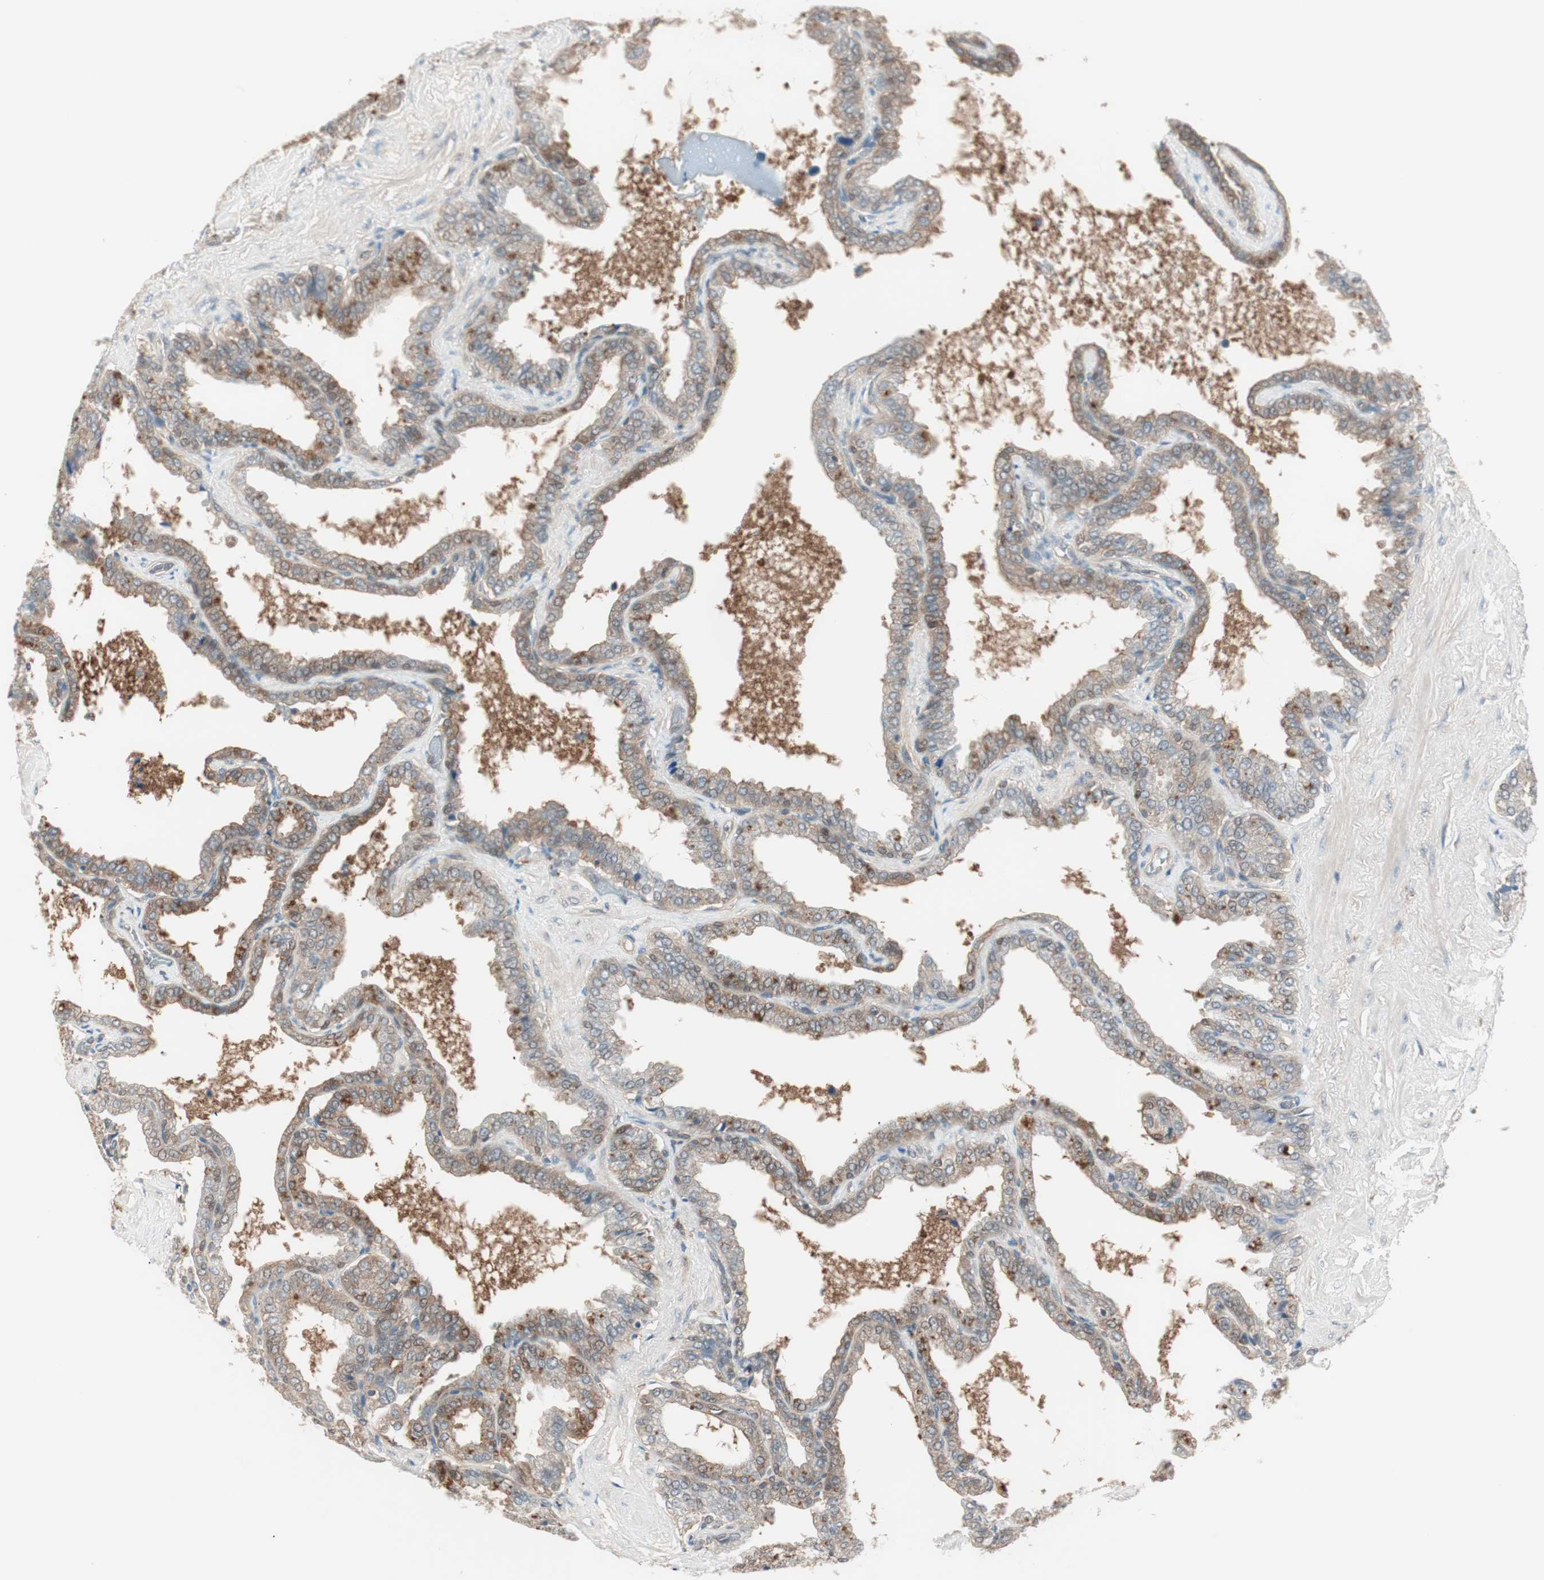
{"staining": {"intensity": "moderate", "quantity": "25%-75%", "location": "cytoplasmic/membranous"}, "tissue": "seminal vesicle", "cell_type": "Glandular cells", "image_type": "normal", "snomed": [{"axis": "morphology", "description": "Normal tissue, NOS"}, {"axis": "topography", "description": "Seminal veicle"}], "caption": "Seminal vesicle stained with IHC displays moderate cytoplasmic/membranous positivity in approximately 25%-75% of glandular cells.", "gene": "GALT", "patient": {"sex": "male", "age": 46}}